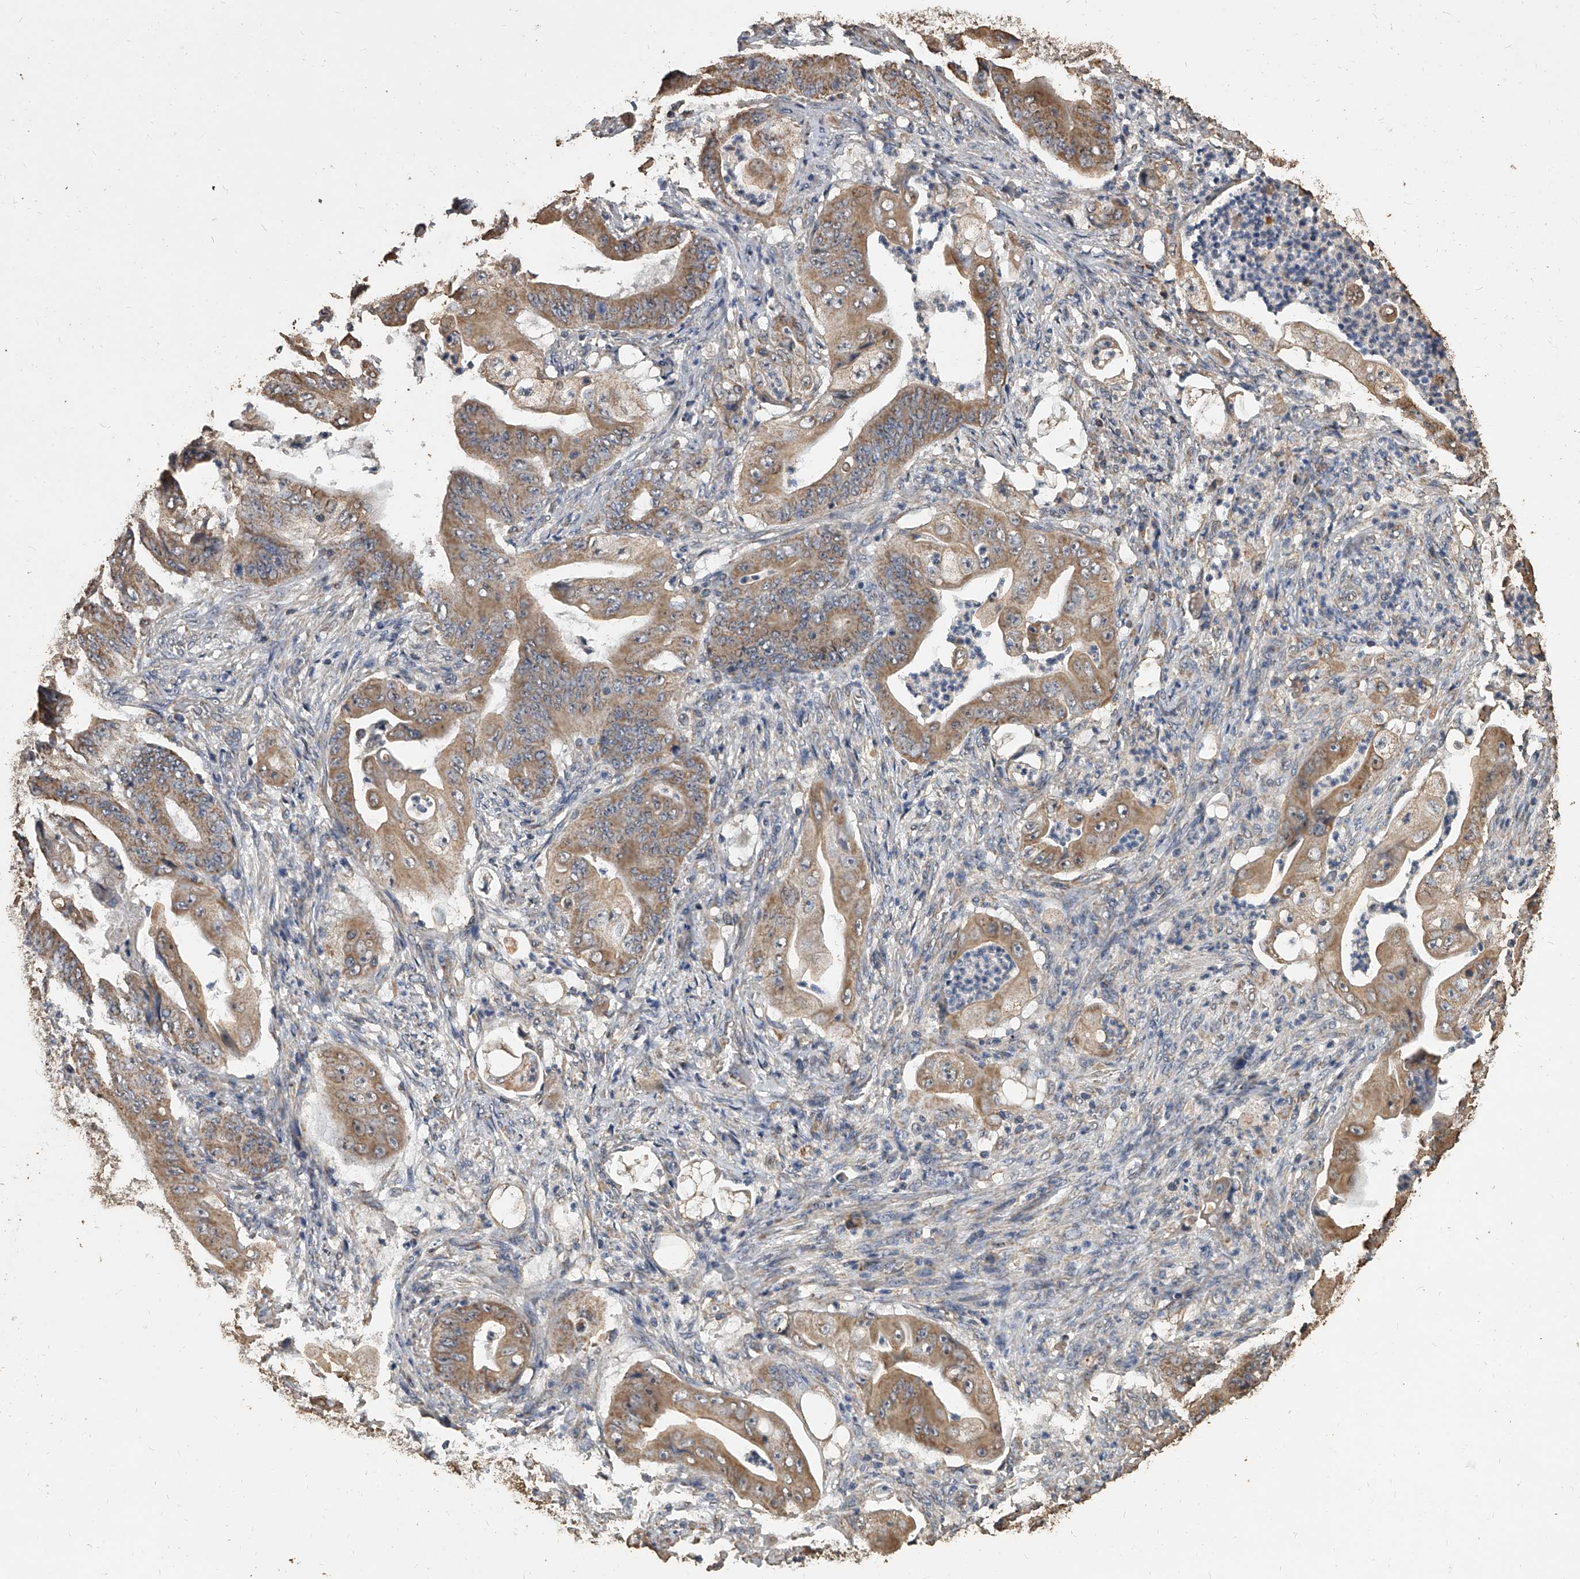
{"staining": {"intensity": "moderate", "quantity": ">75%", "location": "cytoplasmic/membranous"}, "tissue": "stomach cancer", "cell_type": "Tumor cells", "image_type": "cancer", "snomed": [{"axis": "morphology", "description": "Adenocarcinoma, NOS"}, {"axis": "topography", "description": "Stomach"}], "caption": "Protein analysis of adenocarcinoma (stomach) tissue reveals moderate cytoplasmic/membranous positivity in approximately >75% of tumor cells.", "gene": "MRPL28", "patient": {"sex": "female", "age": 73}}